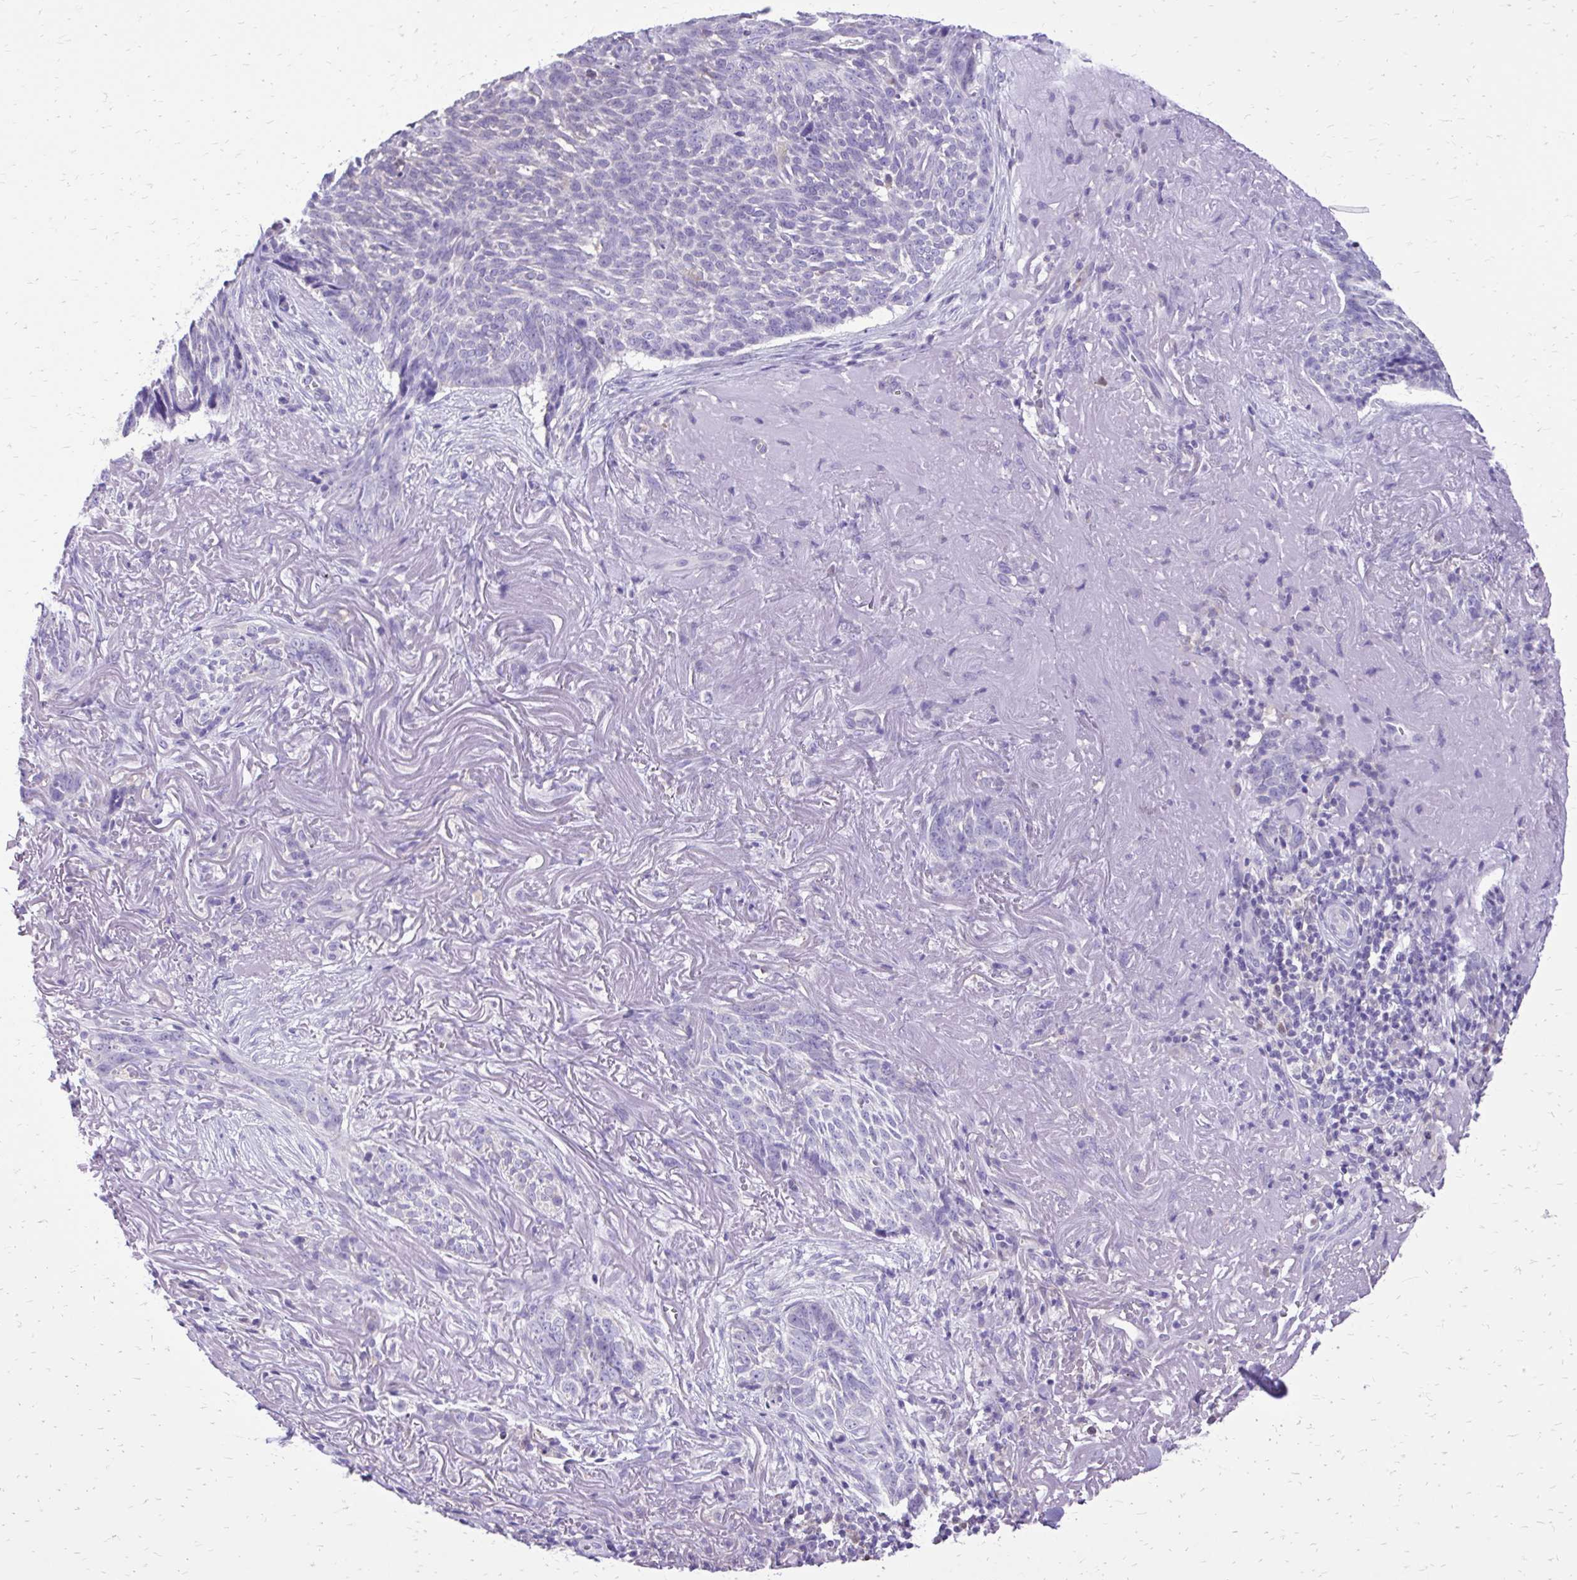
{"staining": {"intensity": "negative", "quantity": "none", "location": "none"}, "tissue": "skin cancer", "cell_type": "Tumor cells", "image_type": "cancer", "snomed": [{"axis": "morphology", "description": "Basal cell carcinoma"}, {"axis": "topography", "description": "Skin"}, {"axis": "topography", "description": "Skin of face"}], "caption": "This is an IHC micrograph of human skin basal cell carcinoma. There is no positivity in tumor cells.", "gene": "CAT", "patient": {"sex": "female", "age": 95}}